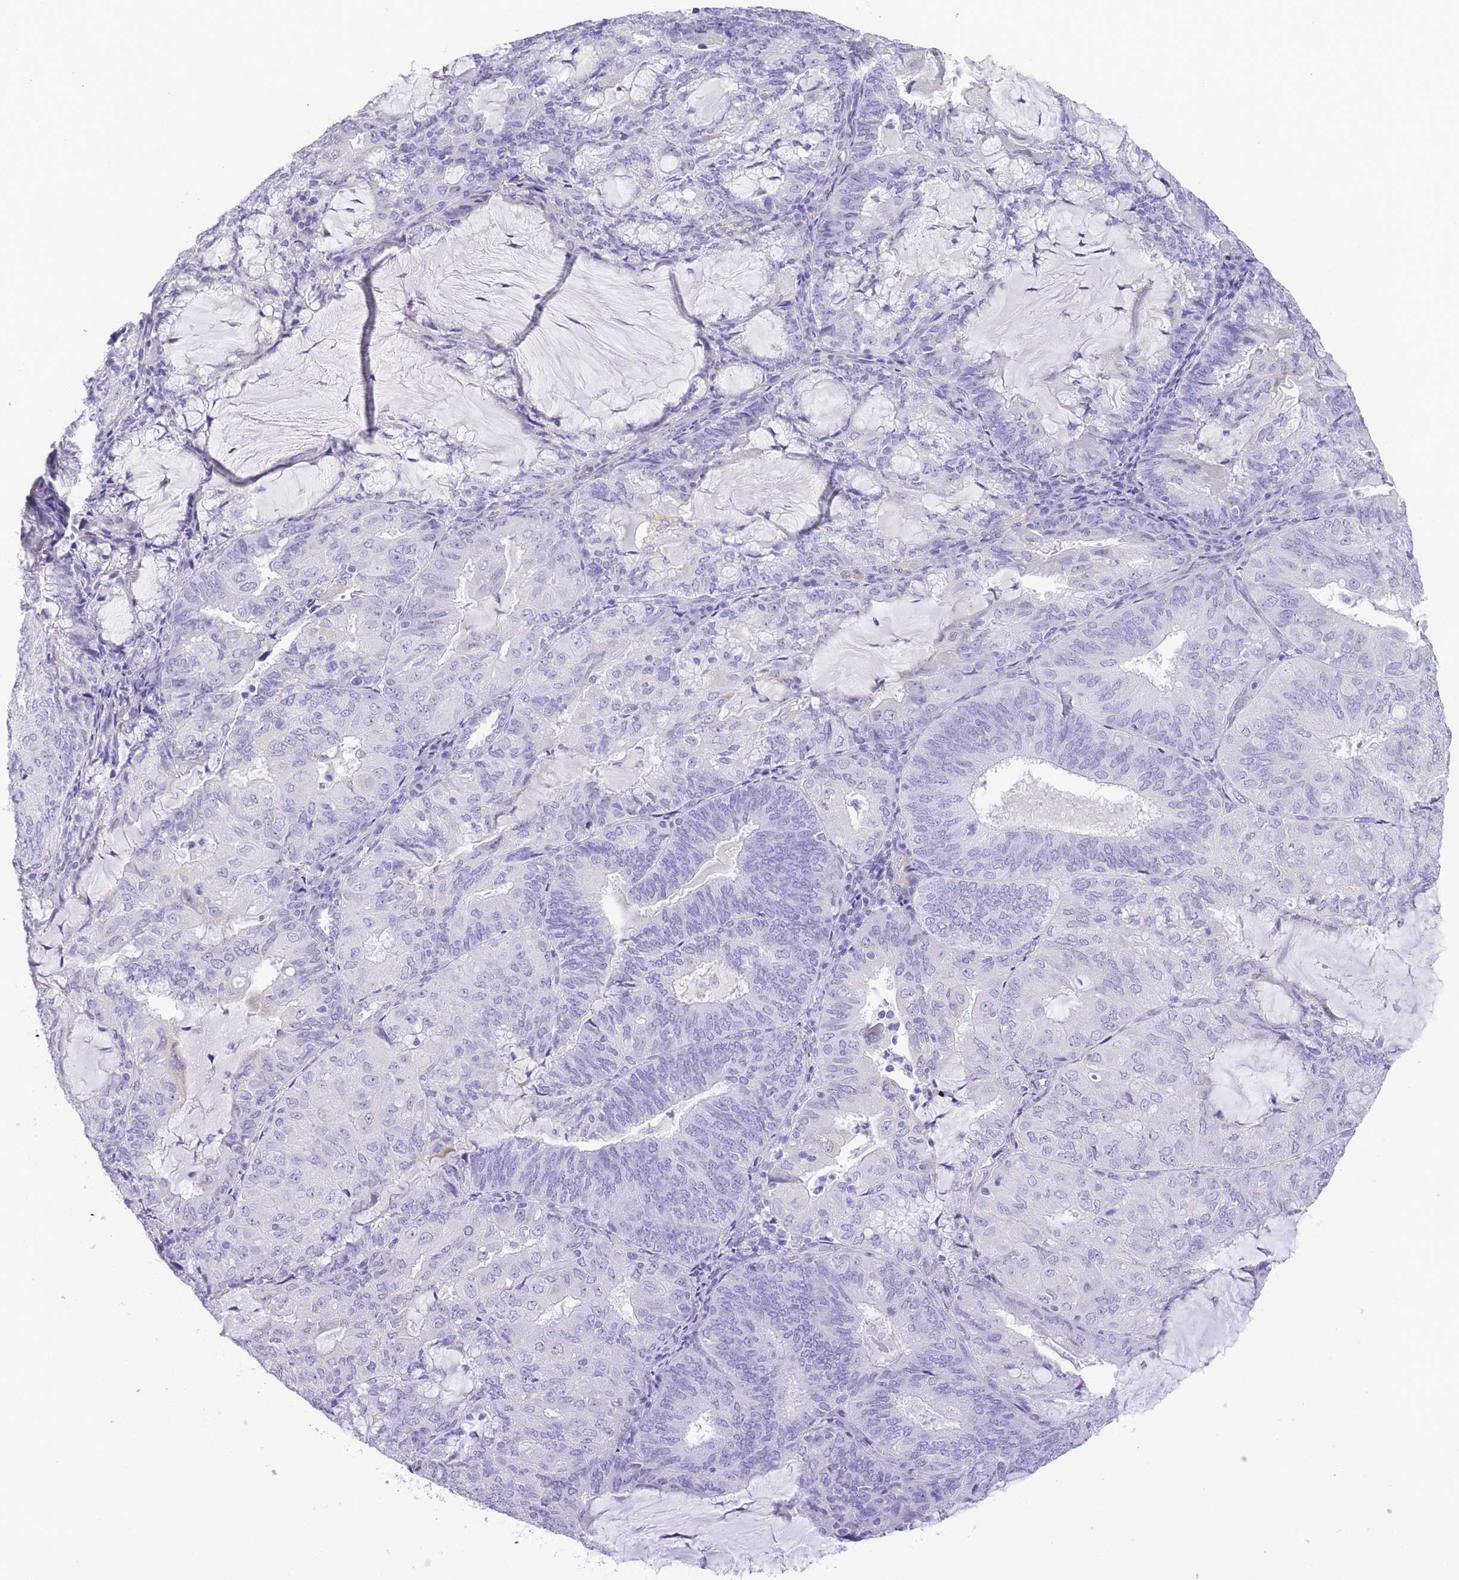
{"staining": {"intensity": "moderate", "quantity": "<25%", "location": "cytoplasmic/membranous"}, "tissue": "endometrial cancer", "cell_type": "Tumor cells", "image_type": "cancer", "snomed": [{"axis": "morphology", "description": "Adenocarcinoma, NOS"}, {"axis": "topography", "description": "Endometrium"}], "caption": "A low amount of moderate cytoplasmic/membranous positivity is identified in approximately <25% of tumor cells in endometrial adenocarcinoma tissue. Using DAB (brown) and hematoxylin (blue) stains, captured at high magnification using brightfield microscopy.", "gene": "RAI2", "patient": {"sex": "female", "age": 81}}